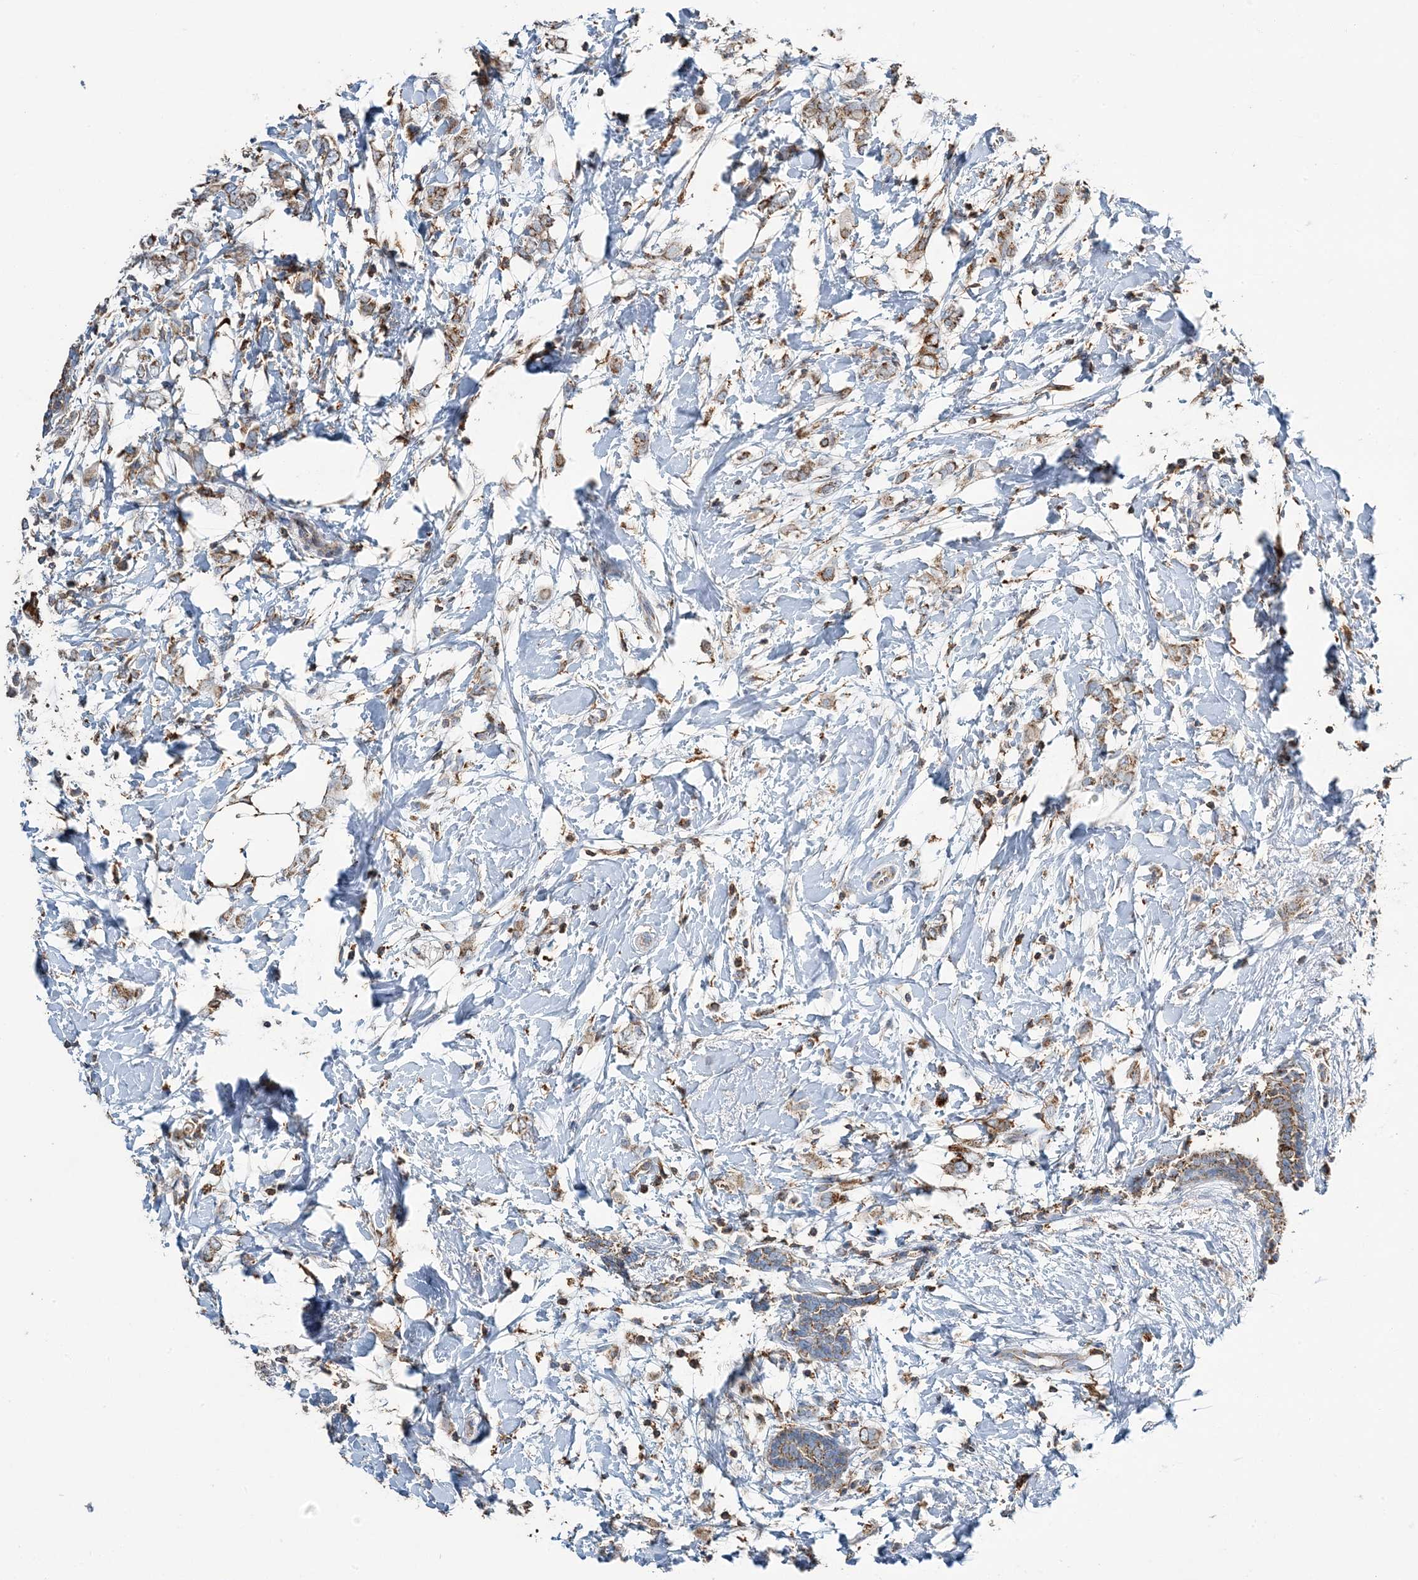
{"staining": {"intensity": "moderate", "quantity": ">75%", "location": "cytoplasmic/membranous"}, "tissue": "breast cancer", "cell_type": "Tumor cells", "image_type": "cancer", "snomed": [{"axis": "morphology", "description": "Normal tissue, NOS"}, {"axis": "morphology", "description": "Lobular carcinoma"}, {"axis": "topography", "description": "Breast"}], "caption": "This micrograph reveals immunohistochemistry staining of lobular carcinoma (breast), with medium moderate cytoplasmic/membranous positivity in about >75% of tumor cells.", "gene": "TMLHE", "patient": {"sex": "female", "age": 47}}